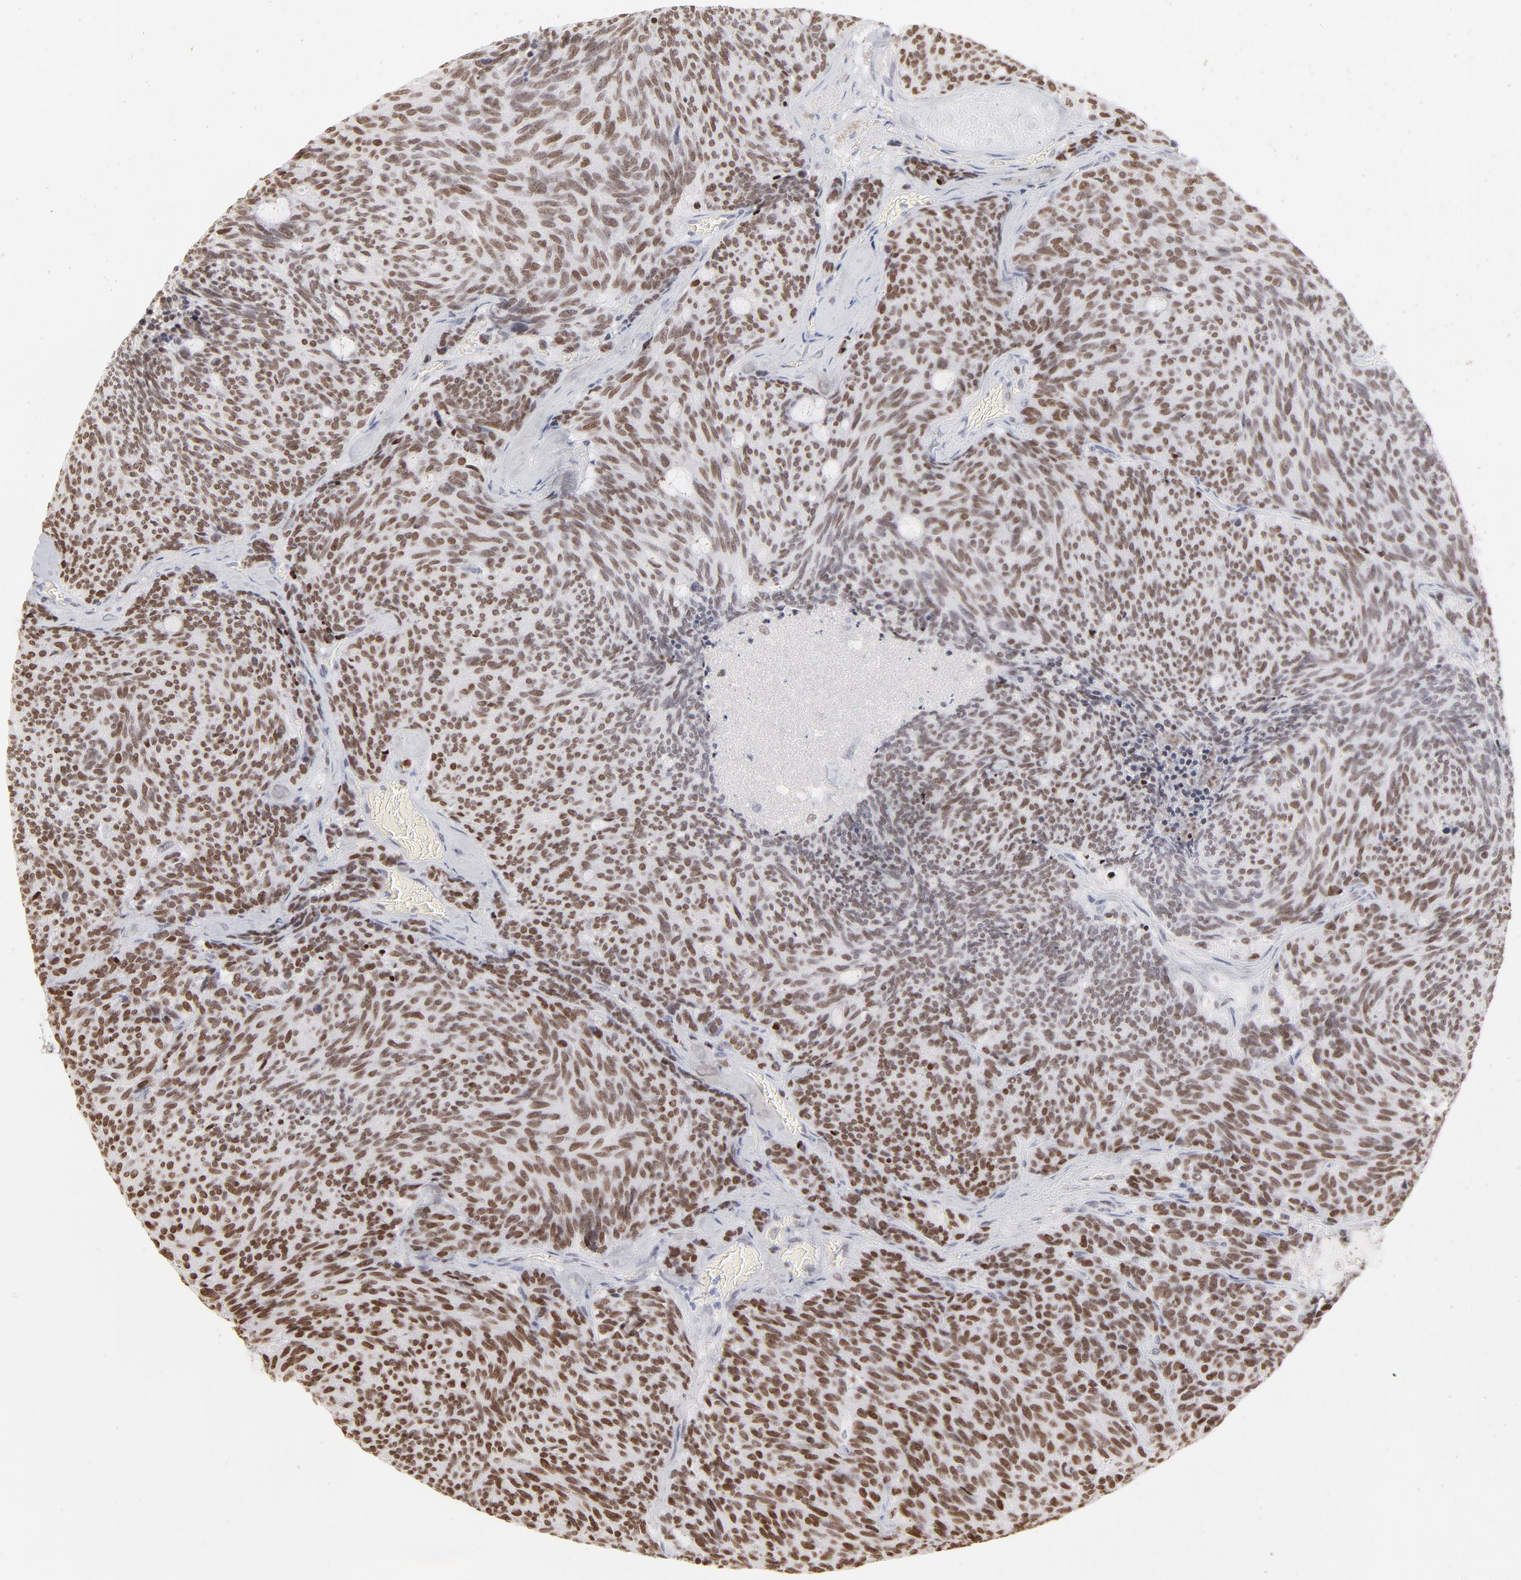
{"staining": {"intensity": "strong", "quantity": "25%-75%", "location": "nuclear"}, "tissue": "carcinoid", "cell_type": "Tumor cells", "image_type": "cancer", "snomed": [{"axis": "morphology", "description": "Carcinoid, malignant, NOS"}, {"axis": "topography", "description": "Pancreas"}], "caption": "Tumor cells exhibit high levels of strong nuclear positivity in approximately 25%-75% of cells in malignant carcinoid.", "gene": "PARP1", "patient": {"sex": "female", "age": 54}}